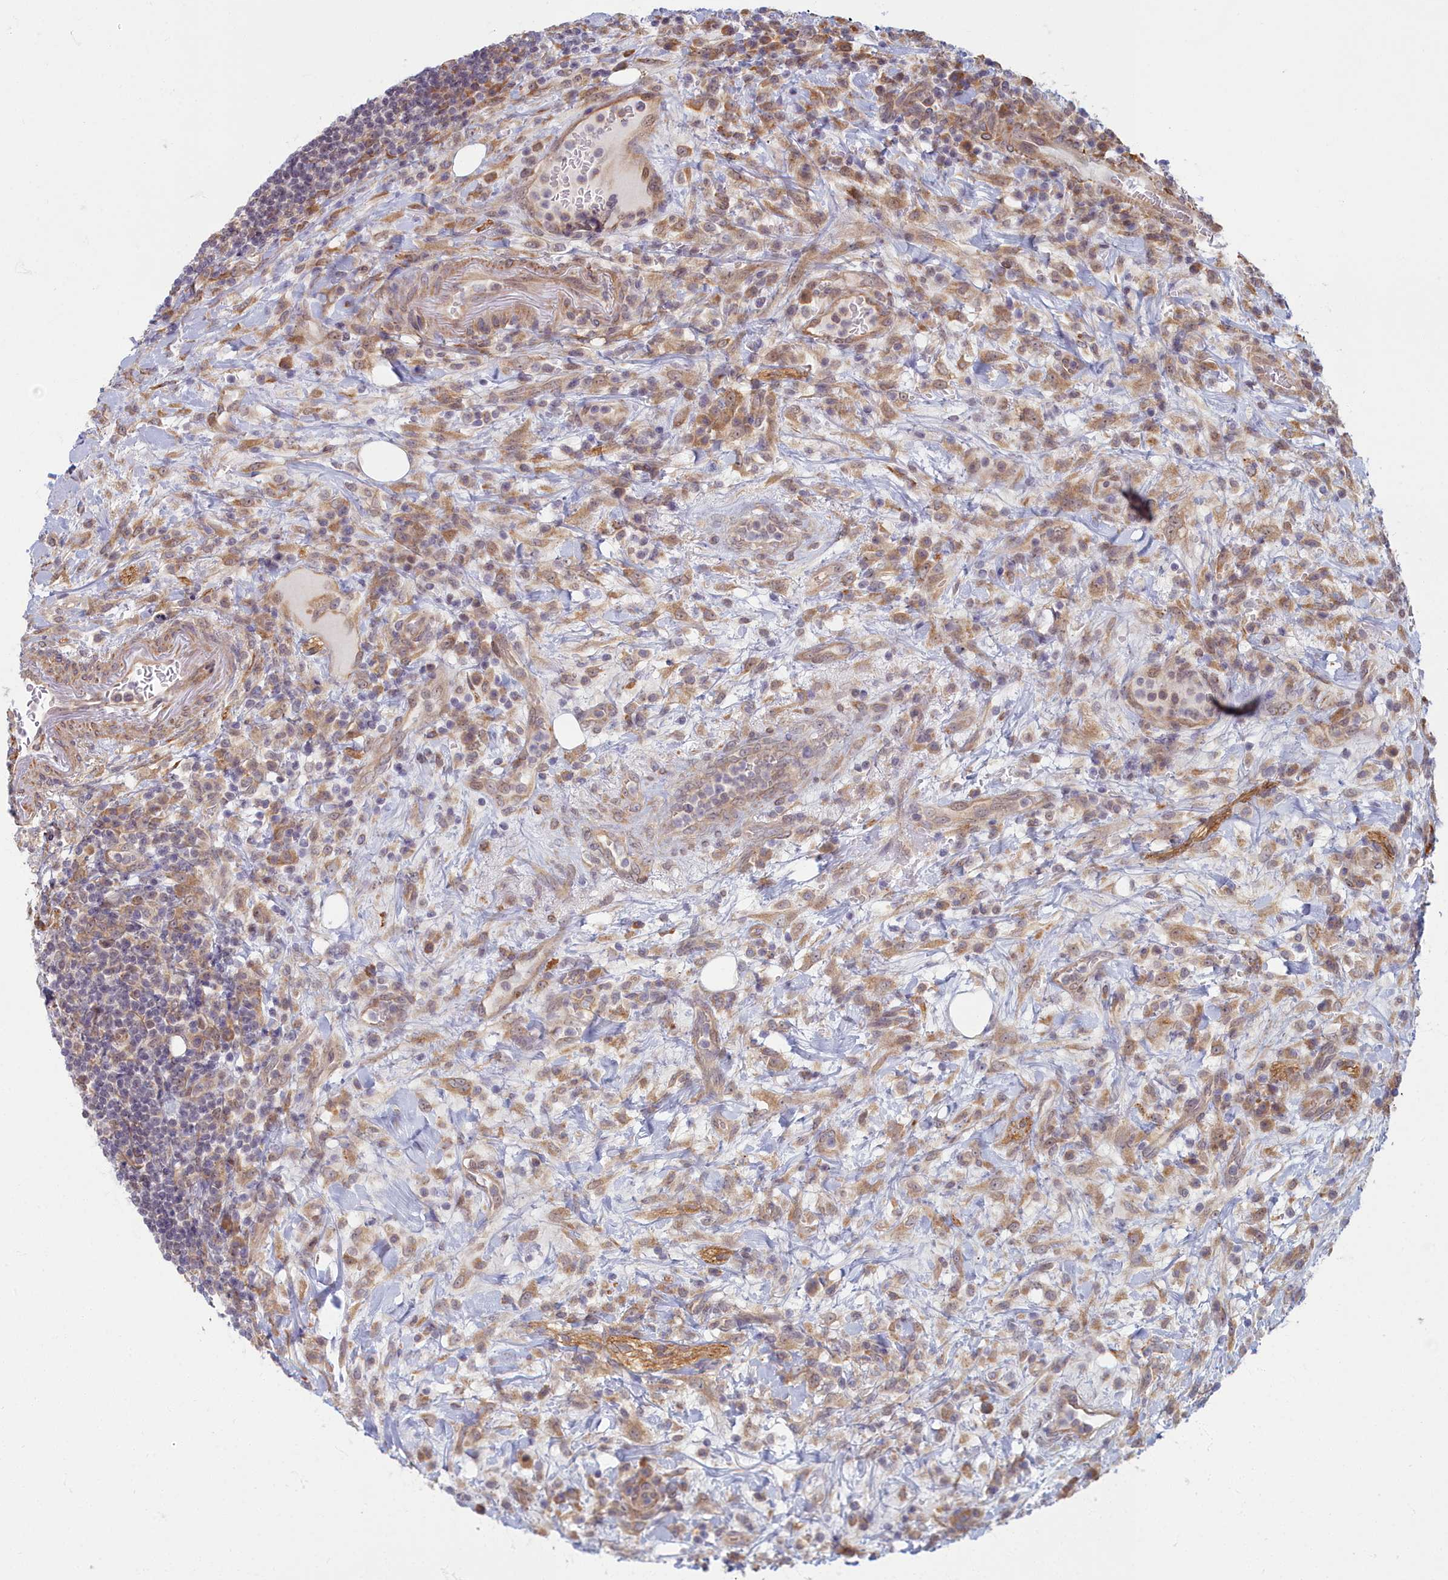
{"staining": {"intensity": "weak", "quantity": "25%-75%", "location": "cytoplasmic/membranous,nuclear"}, "tissue": "lymphoma", "cell_type": "Tumor cells", "image_type": "cancer", "snomed": [{"axis": "morphology", "description": "Malignant lymphoma, non-Hodgkin's type, High grade"}, {"axis": "topography", "description": "Colon"}], "caption": "About 25%-75% of tumor cells in high-grade malignant lymphoma, non-Hodgkin's type reveal weak cytoplasmic/membranous and nuclear protein expression as visualized by brown immunohistochemical staining.", "gene": "MAK16", "patient": {"sex": "female", "age": 53}}